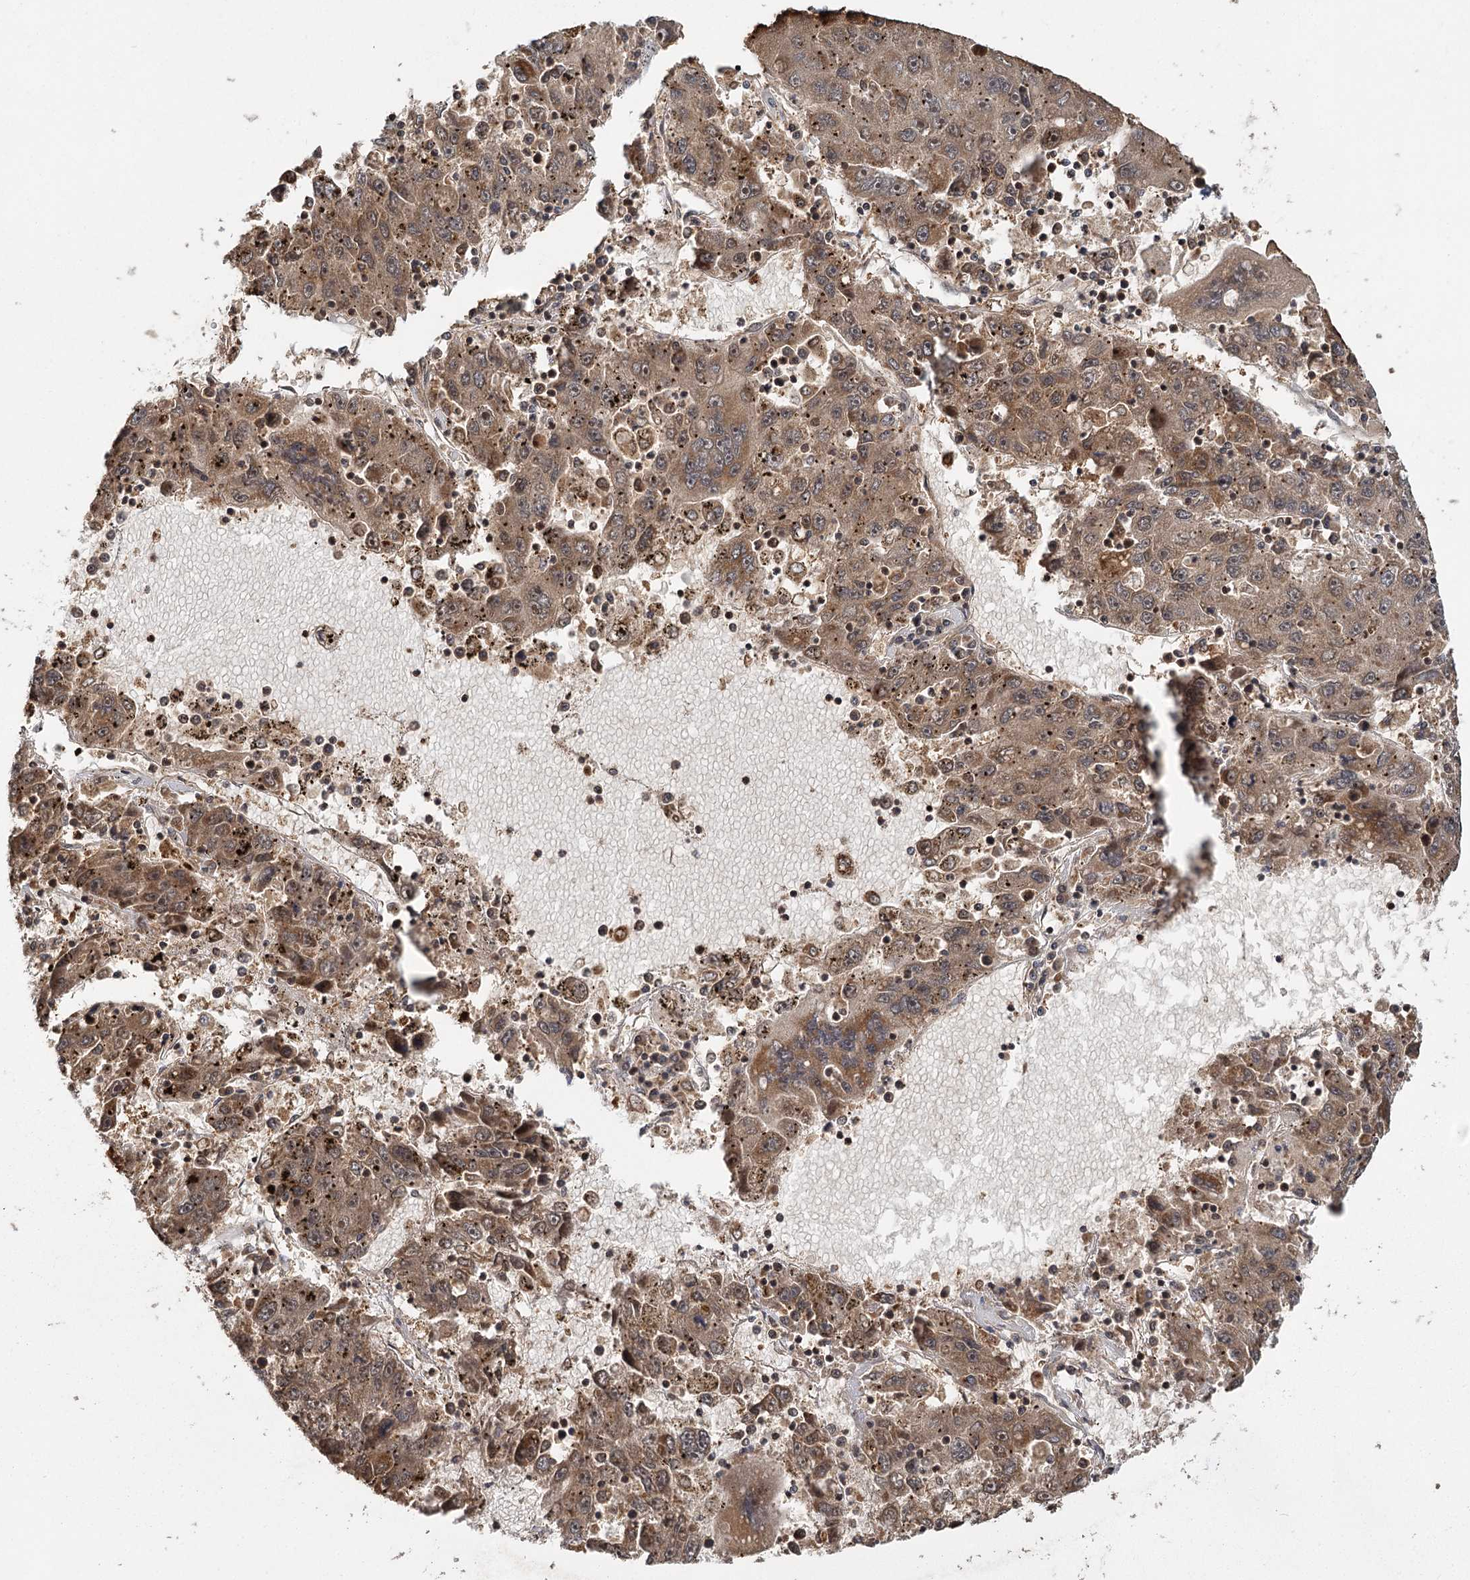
{"staining": {"intensity": "moderate", "quantity": ">75%", "location": "cytoplasmic/membranous"}, "tissue": "liver cancer", "cell_type": "Tumor cells", "image_type": "cancer", "snomed": [{"axis": "morphology", "description": "Carcinoma, Hepatocellular, NOS"}, {"axis": "topography", "description": "Liver"}], "caption": "Protein staining of hepatocellular carcinoma (liver) tissue reveals moderate cytoplasmic/membranous positivity in approximately >75% of tumor cells.", "gene": "MICU1", "patient": {"sex": "male", "age": 49}}